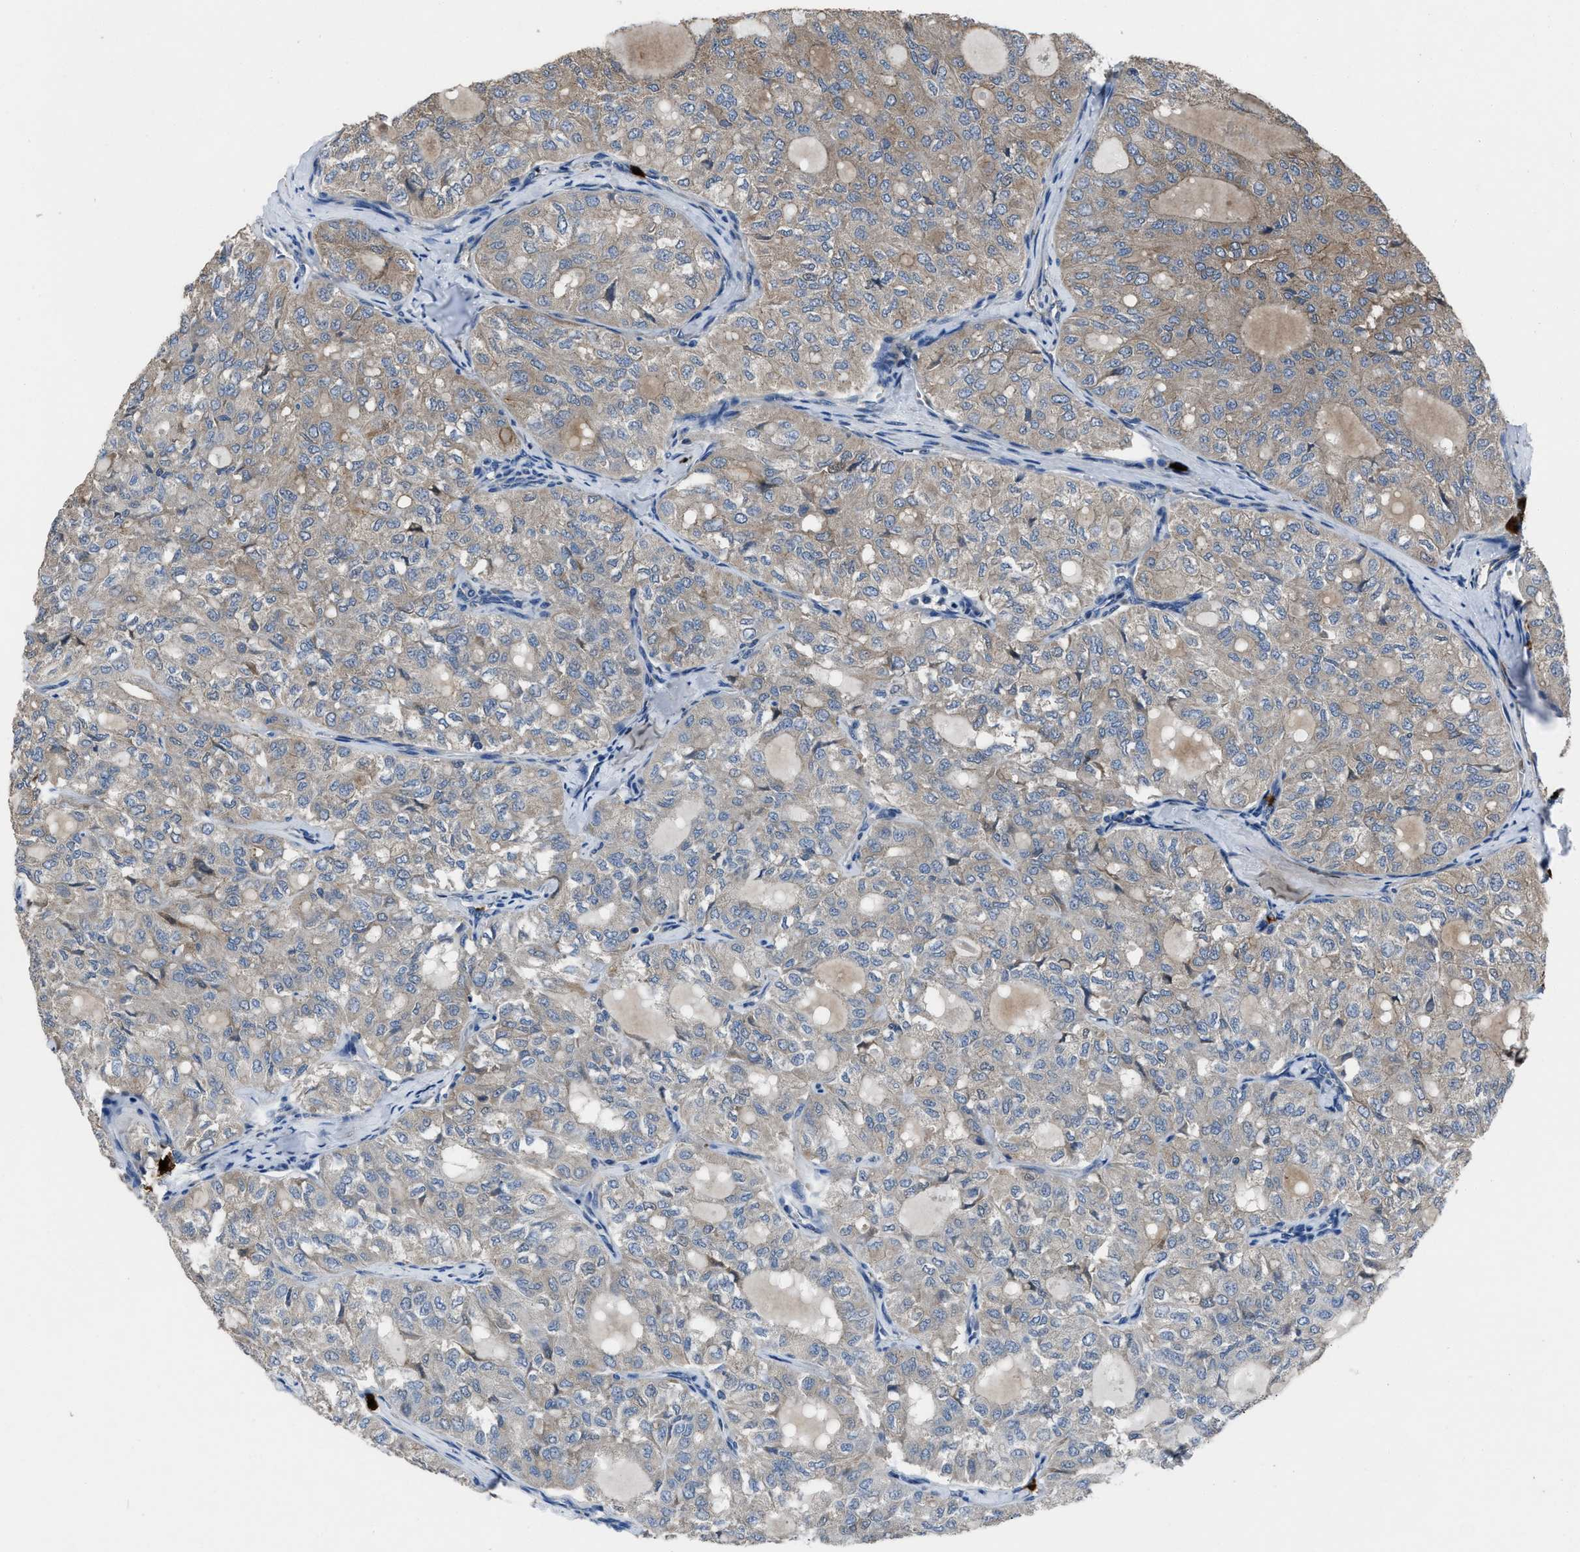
{"staining": {"intensity": "moderate", "quantity": "25%-75%", "location": "cytoplasmic/membranous"}, "tissue": "thyroid cancer", "cell_type": "Tumor cells", "image_type": "cancer", "snomed": [{"axis": "morphology", "description": "Follicular adenoma carcinoma, NOS"}, {"axis": "topography", "description": "Thyroid gland"}], "caption": "IHC histopathology image of thyroid follicular adenoma carcinoma stained for a protein (brown), which demonstrates medium levels of moderate cytoplasmic/membranous staining in approximately 25%-75% of tumor cells.", "gene": "ANGPT1", "patient": {"sex": "male", "age": 75}}